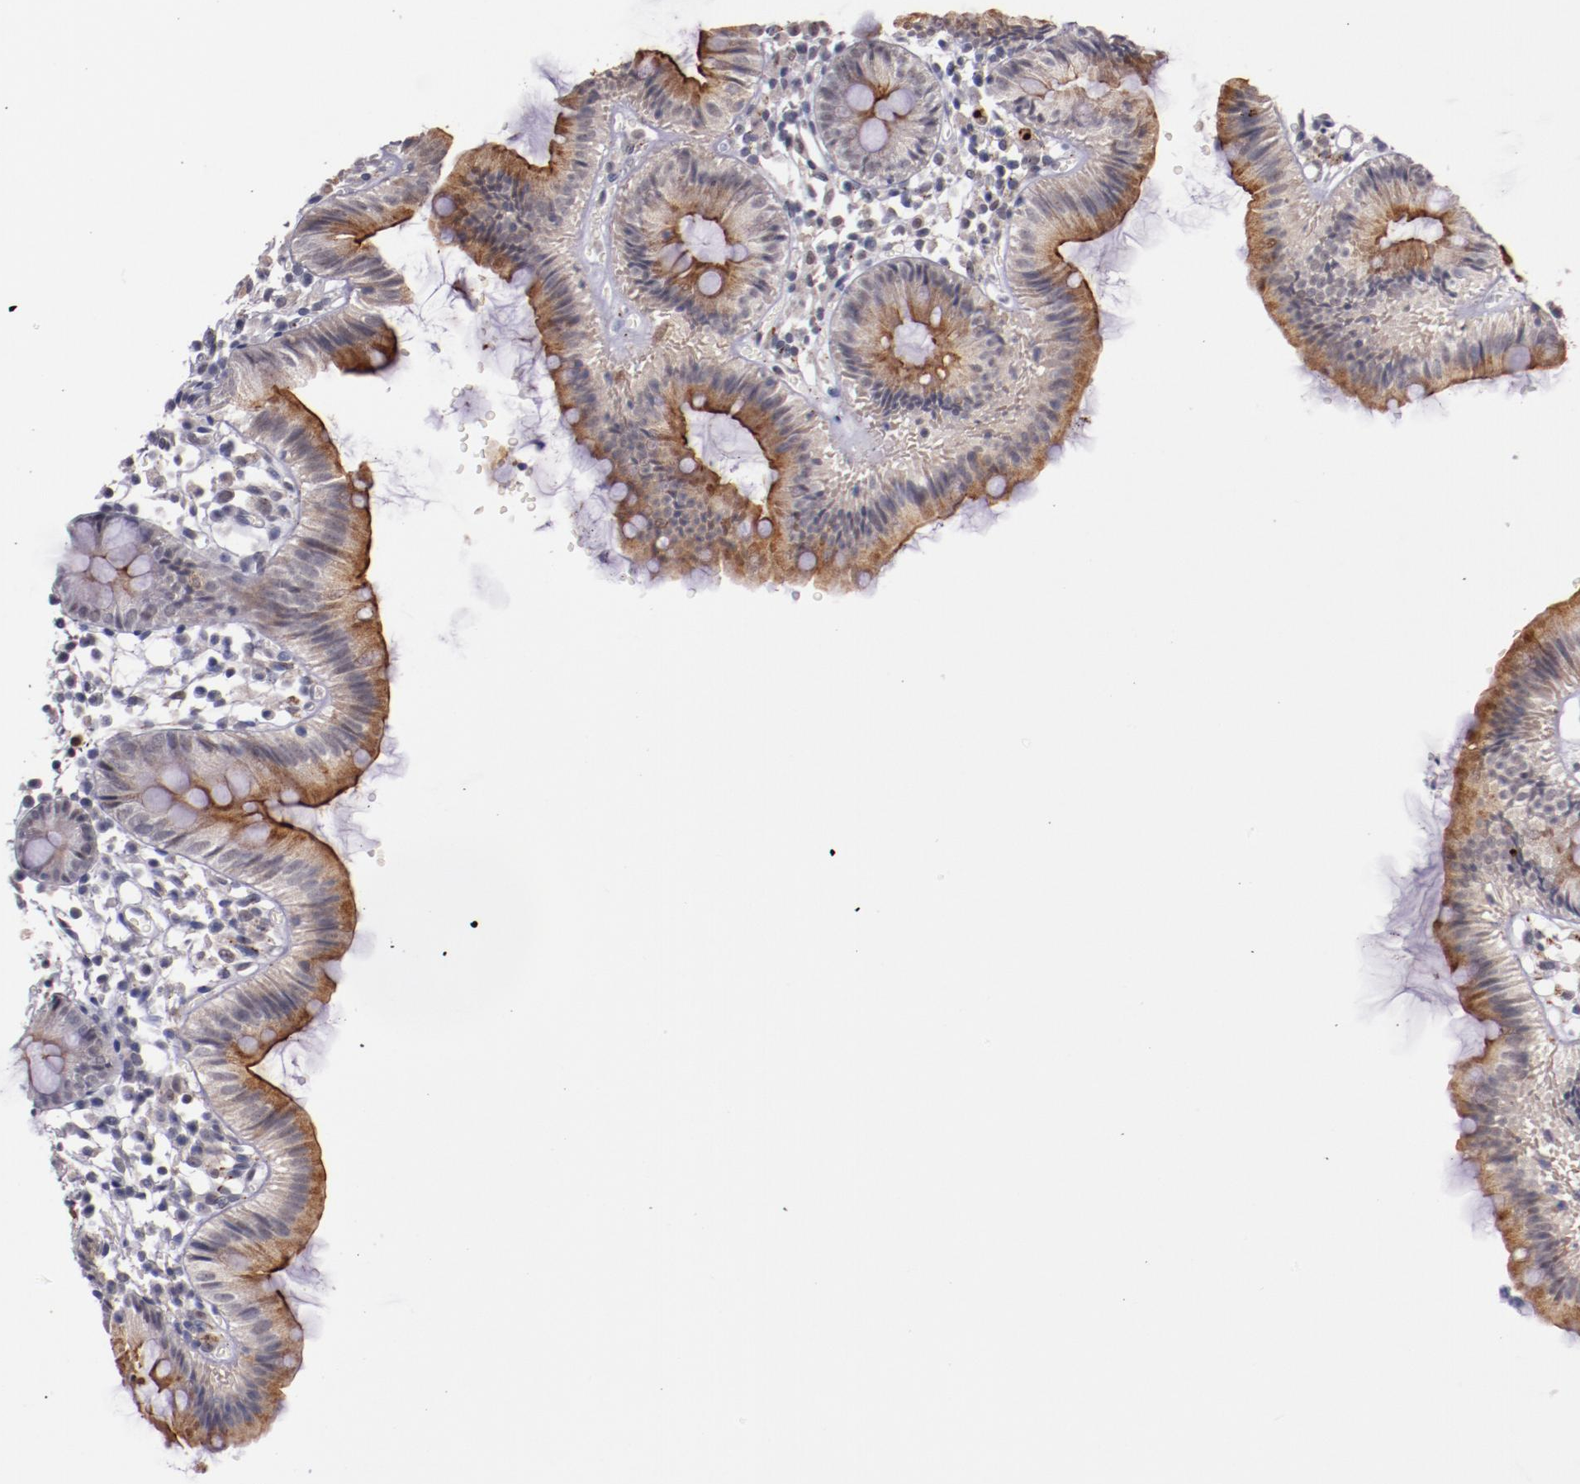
{"staining": {"intensity": "negative", "quantity": "none", "location": "none"}, "tissue": "colon", "cell_type": "Endothelial cells", "image_type": "normal", "snomed": [{"axis": "morphology", "description": "Normal tissue, NOS"}, {"axis": "topography", "description": "Colon"}], "caption": "This is an IHC photomicrograph of normal human colon. There is no staining in endothelial cells.", "gene": "SYP", "patient": {"sex": "male", "age": 14}}